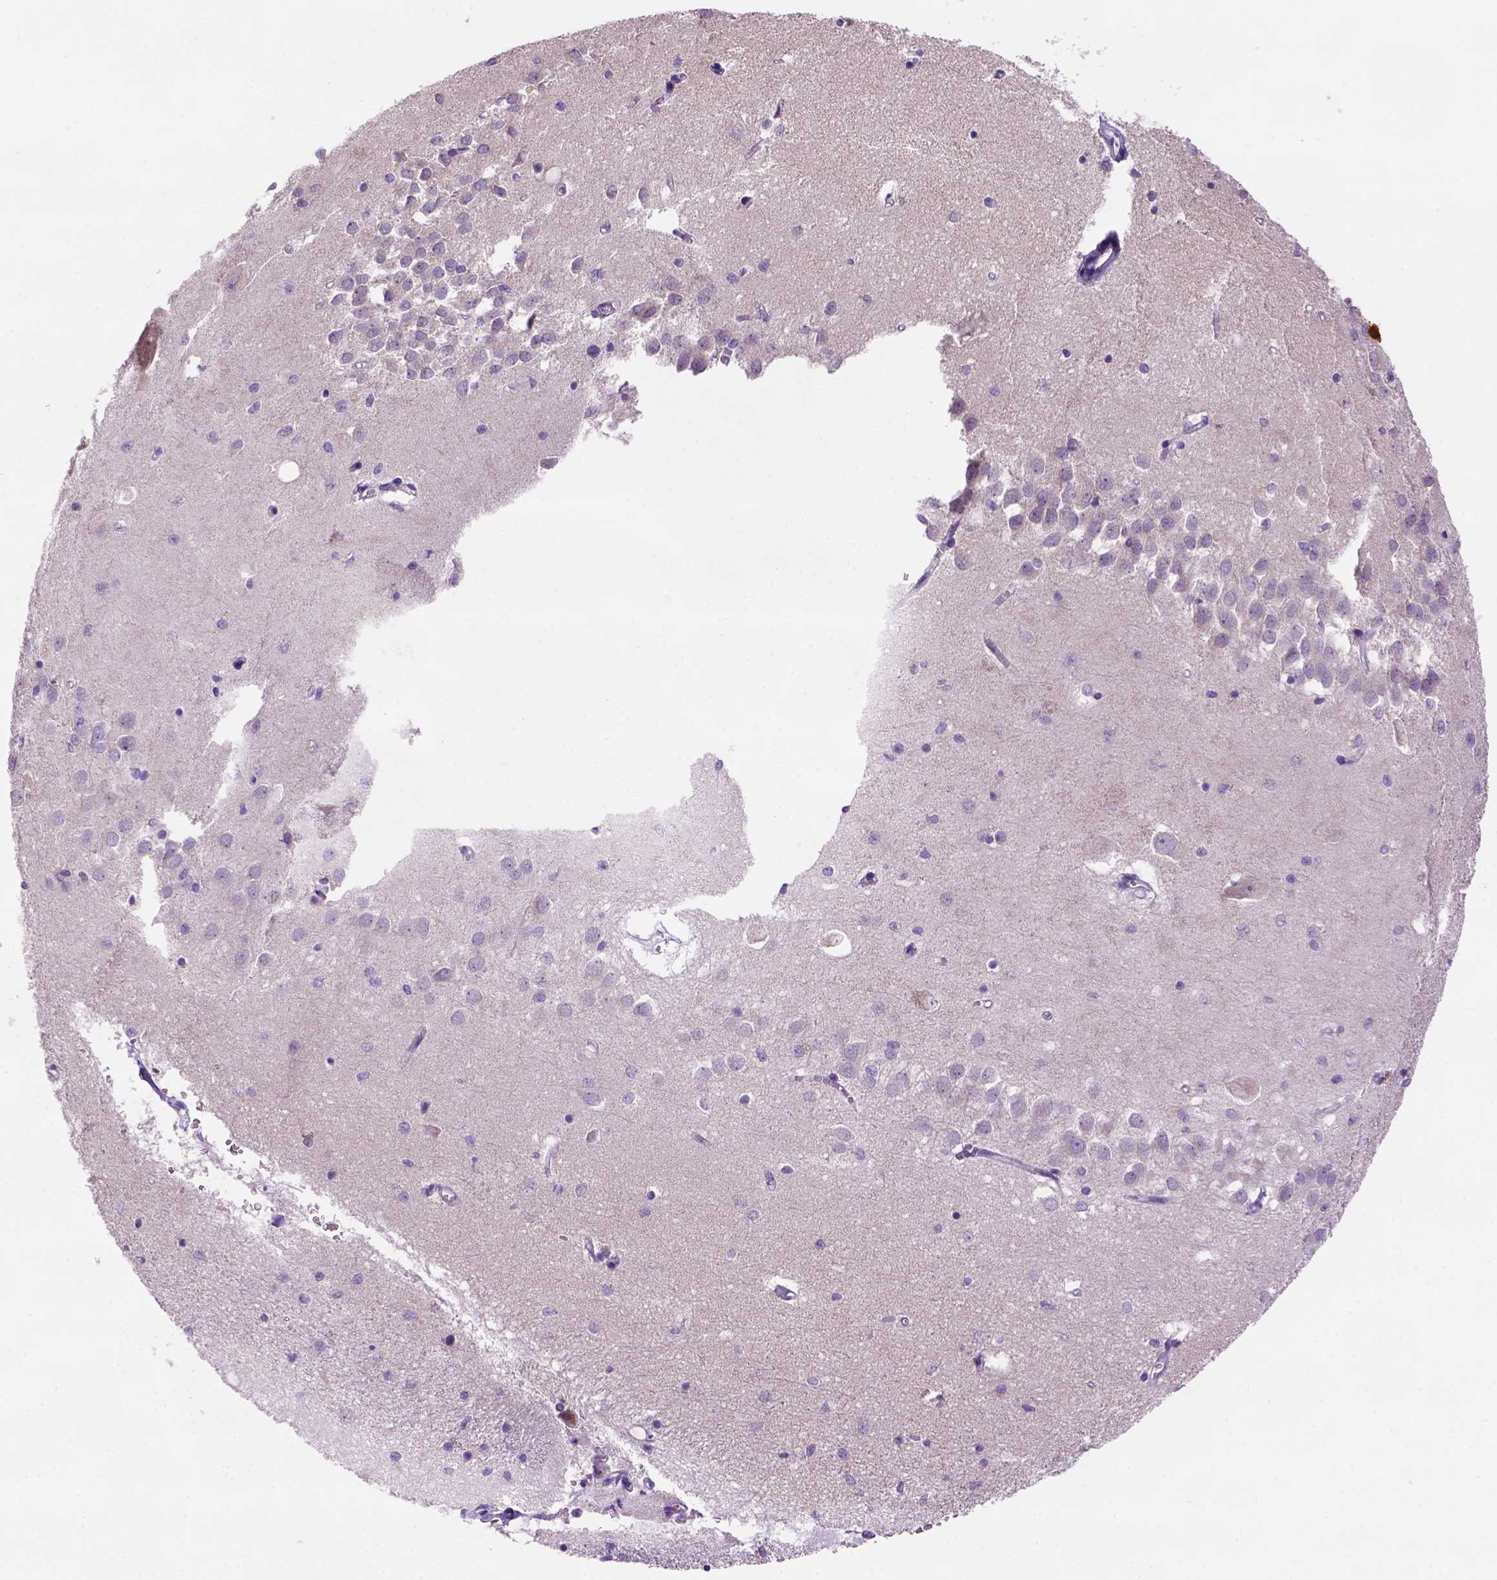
{"staining": {"intensity": "negative", "quantity": "none", "location": "none"}, "tissue": "hippocampus", "cell_type": "Glial cells", "image_type": "normal", "snomed": [{"axis": "morphology", "description": "Normal tissue, NOS"}, {"axis": "topography", "description": "Lateral ventricle wall"}, {"axis": "topography", "description": "Hippocampus"}], "caption": "Glial cells show no significant protein positivity in unremarkable hippocampus.", "gene": "L2HGDH", "patient": {"sex": "female", "age": 63}}